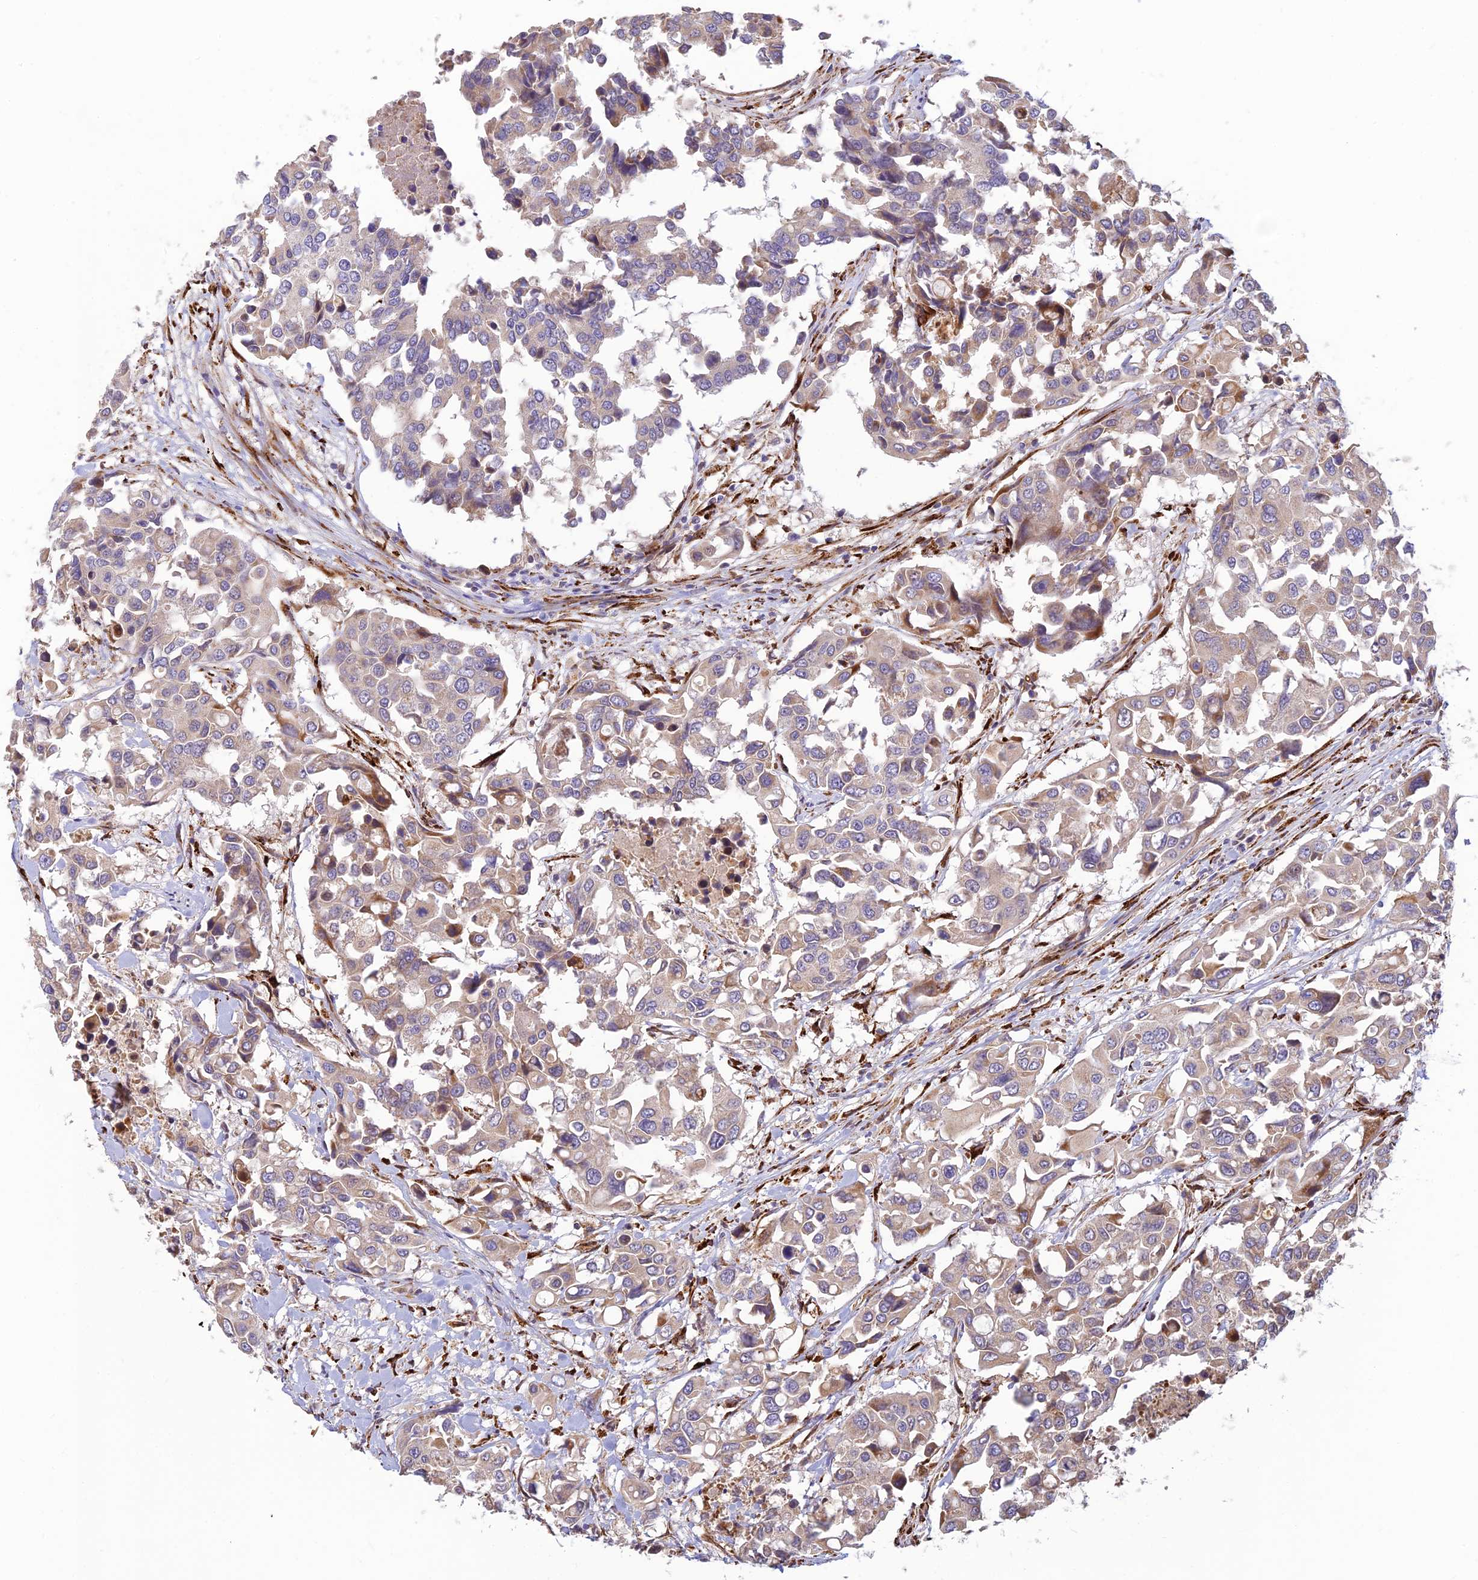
{"staining": {"intensity": "weak", "quantity": "25%-75%", "location": "cytoplasmic/membranous"}, "tissue": "colorectal cancer", "cell_type": "Tumor cells", "image_type": "cancer", "snomed": [{"axis": "morphology", "description": "Adenocarcinoma, NOS"}, {"axis": "topography", "description": "Colon"}], "caption": "Immunohistochemistry (IHC) (DAB) staining of colorectal cancer reveals weak cytoplasmic/membranous protein expression in approximately 25%-75% of tumor cells. Immunohistochemistry (IHC) stains the protein in brown and the nuclei are stained blue.", "gene": "UFSP2", "patient": {"sex": "male", "age": 77}}